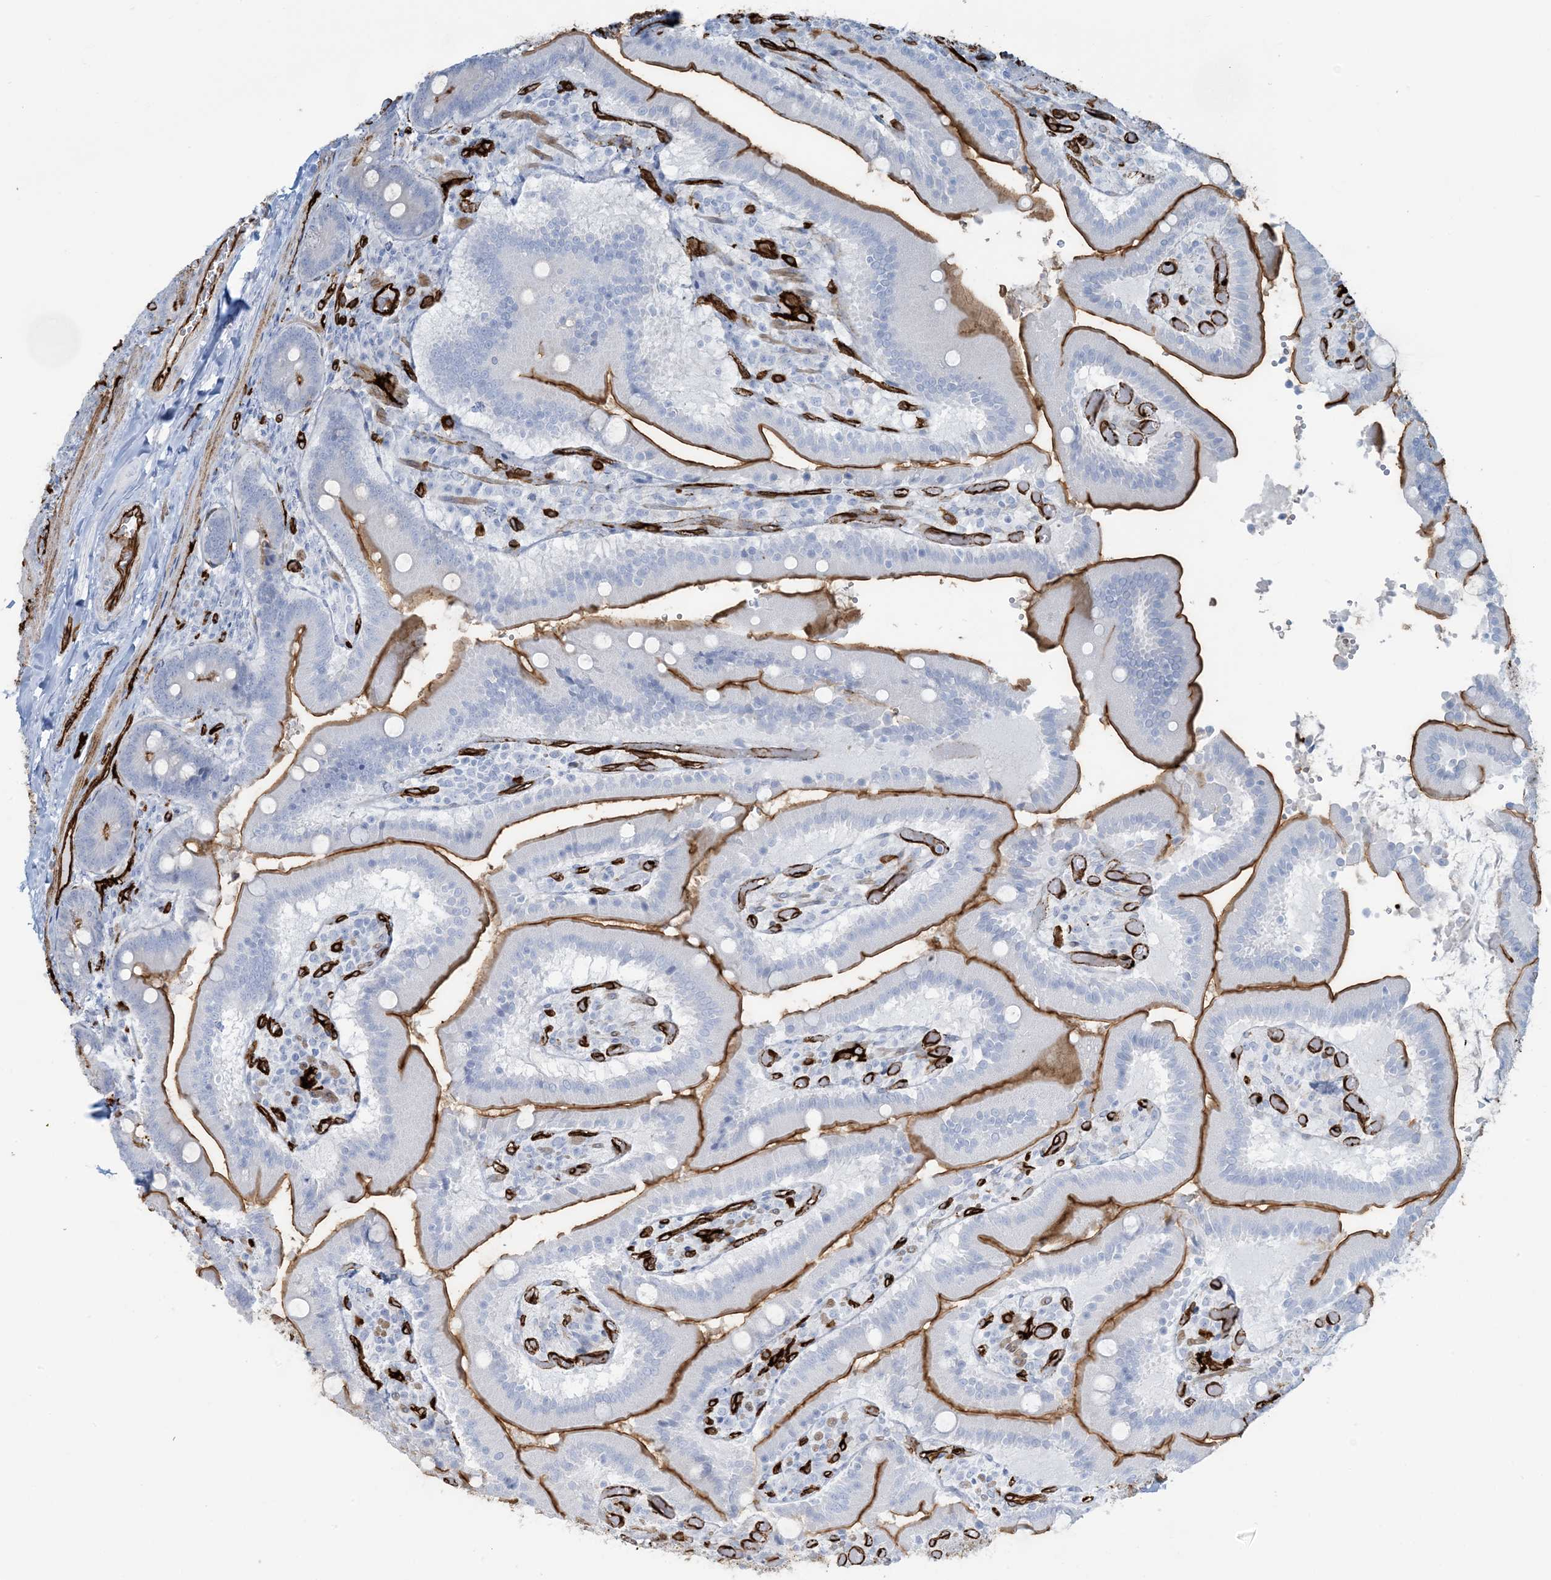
{"staining": {"intensity": "moderate", "quantity": ">75%", "location": "cytoplasmic/membranous"}, "tissue": "duodenum", "cell_type": "Glandular cells", "image_type": "normal", "snomed": [{"axis": "morphology", "description": "Normal tissue, NOS"}, {"axis": "topography", "description": "Duodenum"}], "caption": "Approximately >75% of glandular cells in normal human duodenum exhibit moderate cytoplasmic/membranous protein staining as visualized by brown immunohistochemical staining.", "gene": "EPS8L3", "patient": {"sex": "female", "age": 62}}